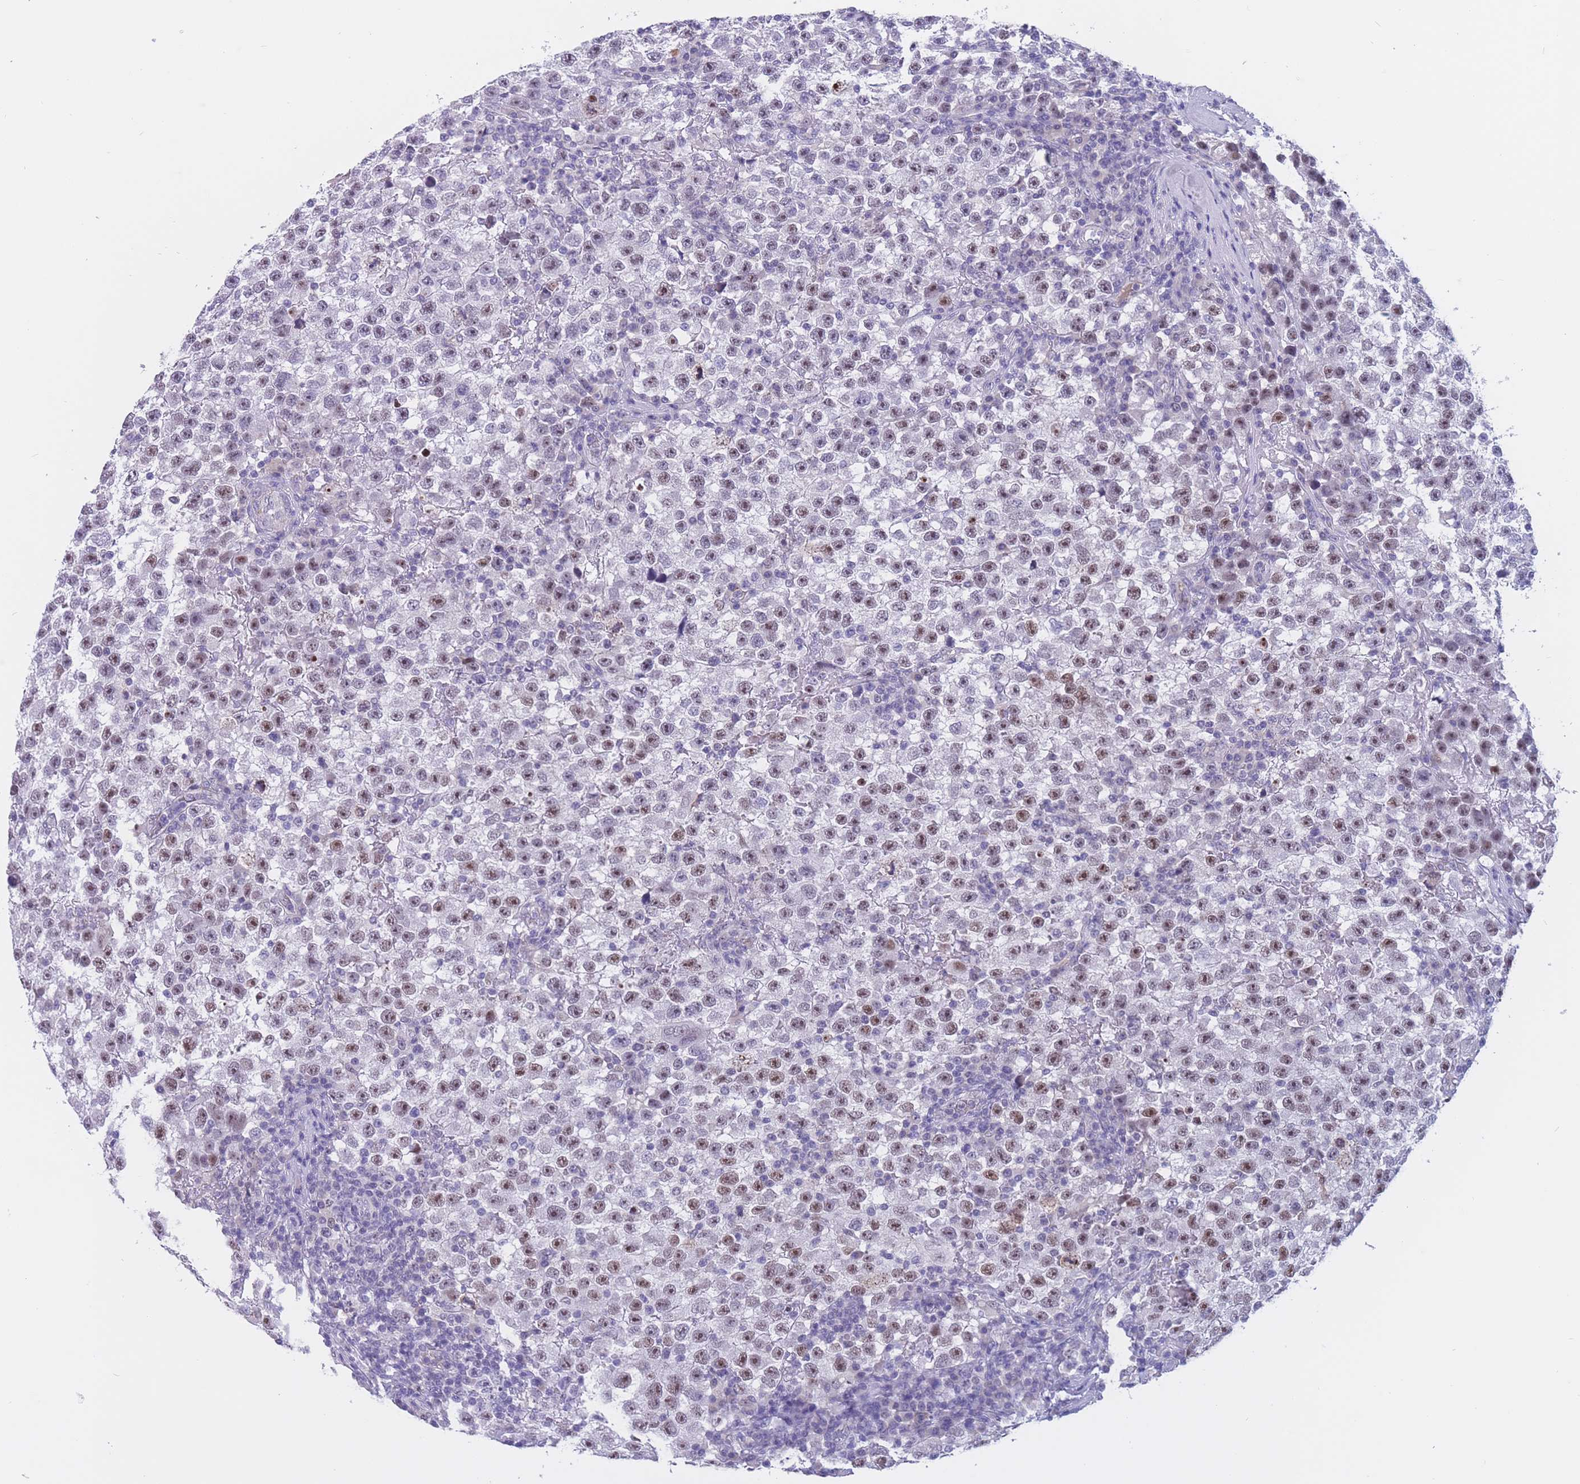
{"staining": {"intensity": "moderate", "quantity": "25%-75%", "location": "nuclear"}, "tissue": "testis cancer", "cell_type": "Tumor cells", "image_type": "cancer", "snomed": [{"axis": "morphology", "description": "Seminoma, NOS"}, {"axis": "topography", "description": "Testis"}], "caption": "Immunohistochemistry image of neoplastic tissue: human testis seminoma stained using immunohistochemistry reveals medium levels of moderate protein expression localized specifically in the nuclear of tumor cells, appearing as a nuclear brown color.", "gene": "BOP1", "patient": {"sex": "male", "age": 22}}